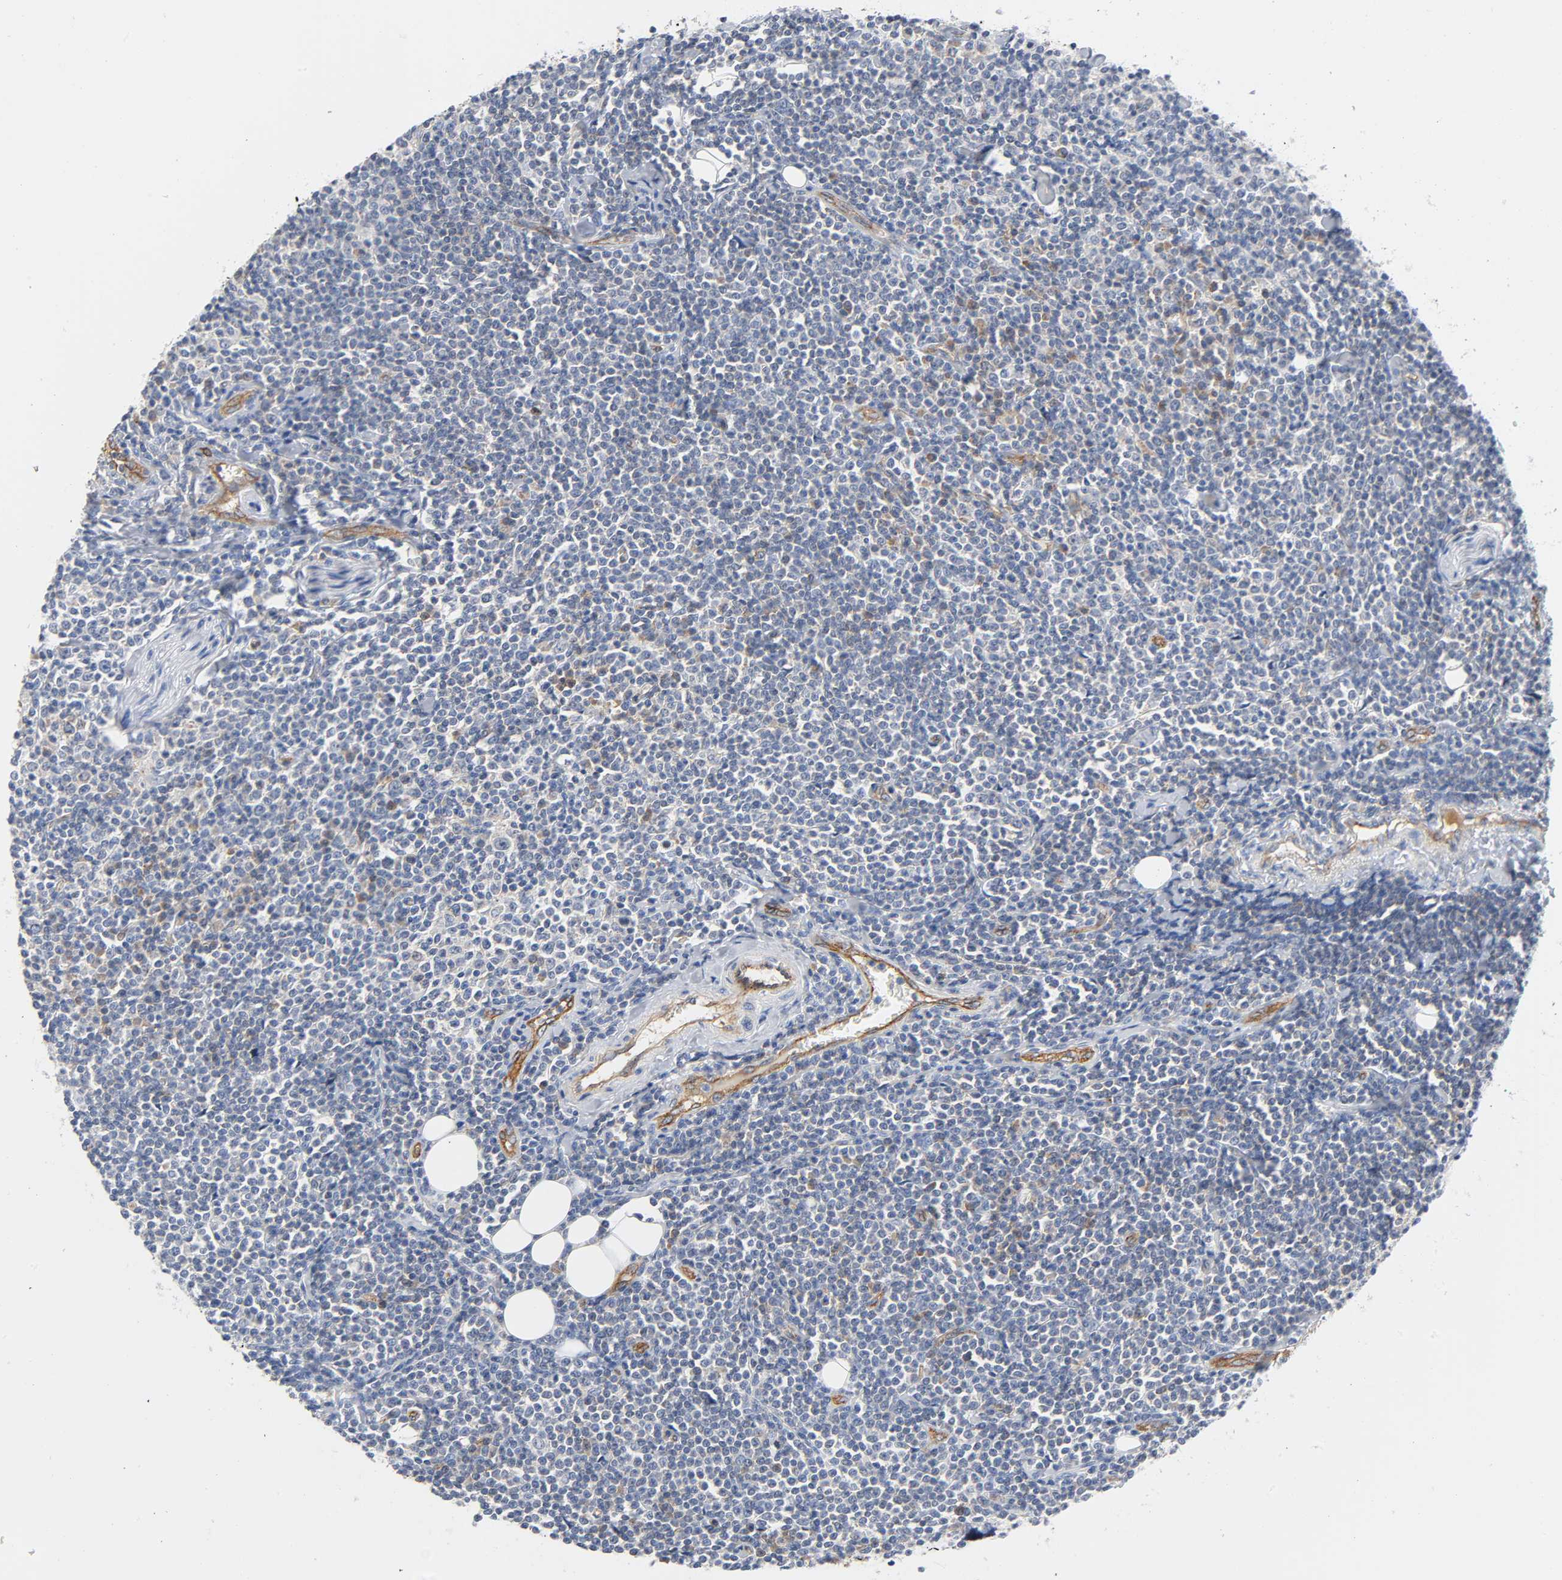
{"staining": {"intensity": "weak", "quantity": "<25%", "location": "cytoplasmic/membranous"}, "tissue": "lymphoma", "cell_type": "Tumor cells", "image_type": "cancer", "snomed": [{"axis": "morphology", "description": "Malignant lymphoma, non-Hodgkin's type, Low grade"}, {"axis": "topography", "description": "Soft tissue"}], "caption": "Low-grade malignant lymphoma, non-Hodgkin's type stained for a protein using immunohistochemistry demonstrates no expression tumor cells.", "gene": "CD2AP", "patient": {"sex": "male", "age": 92}}